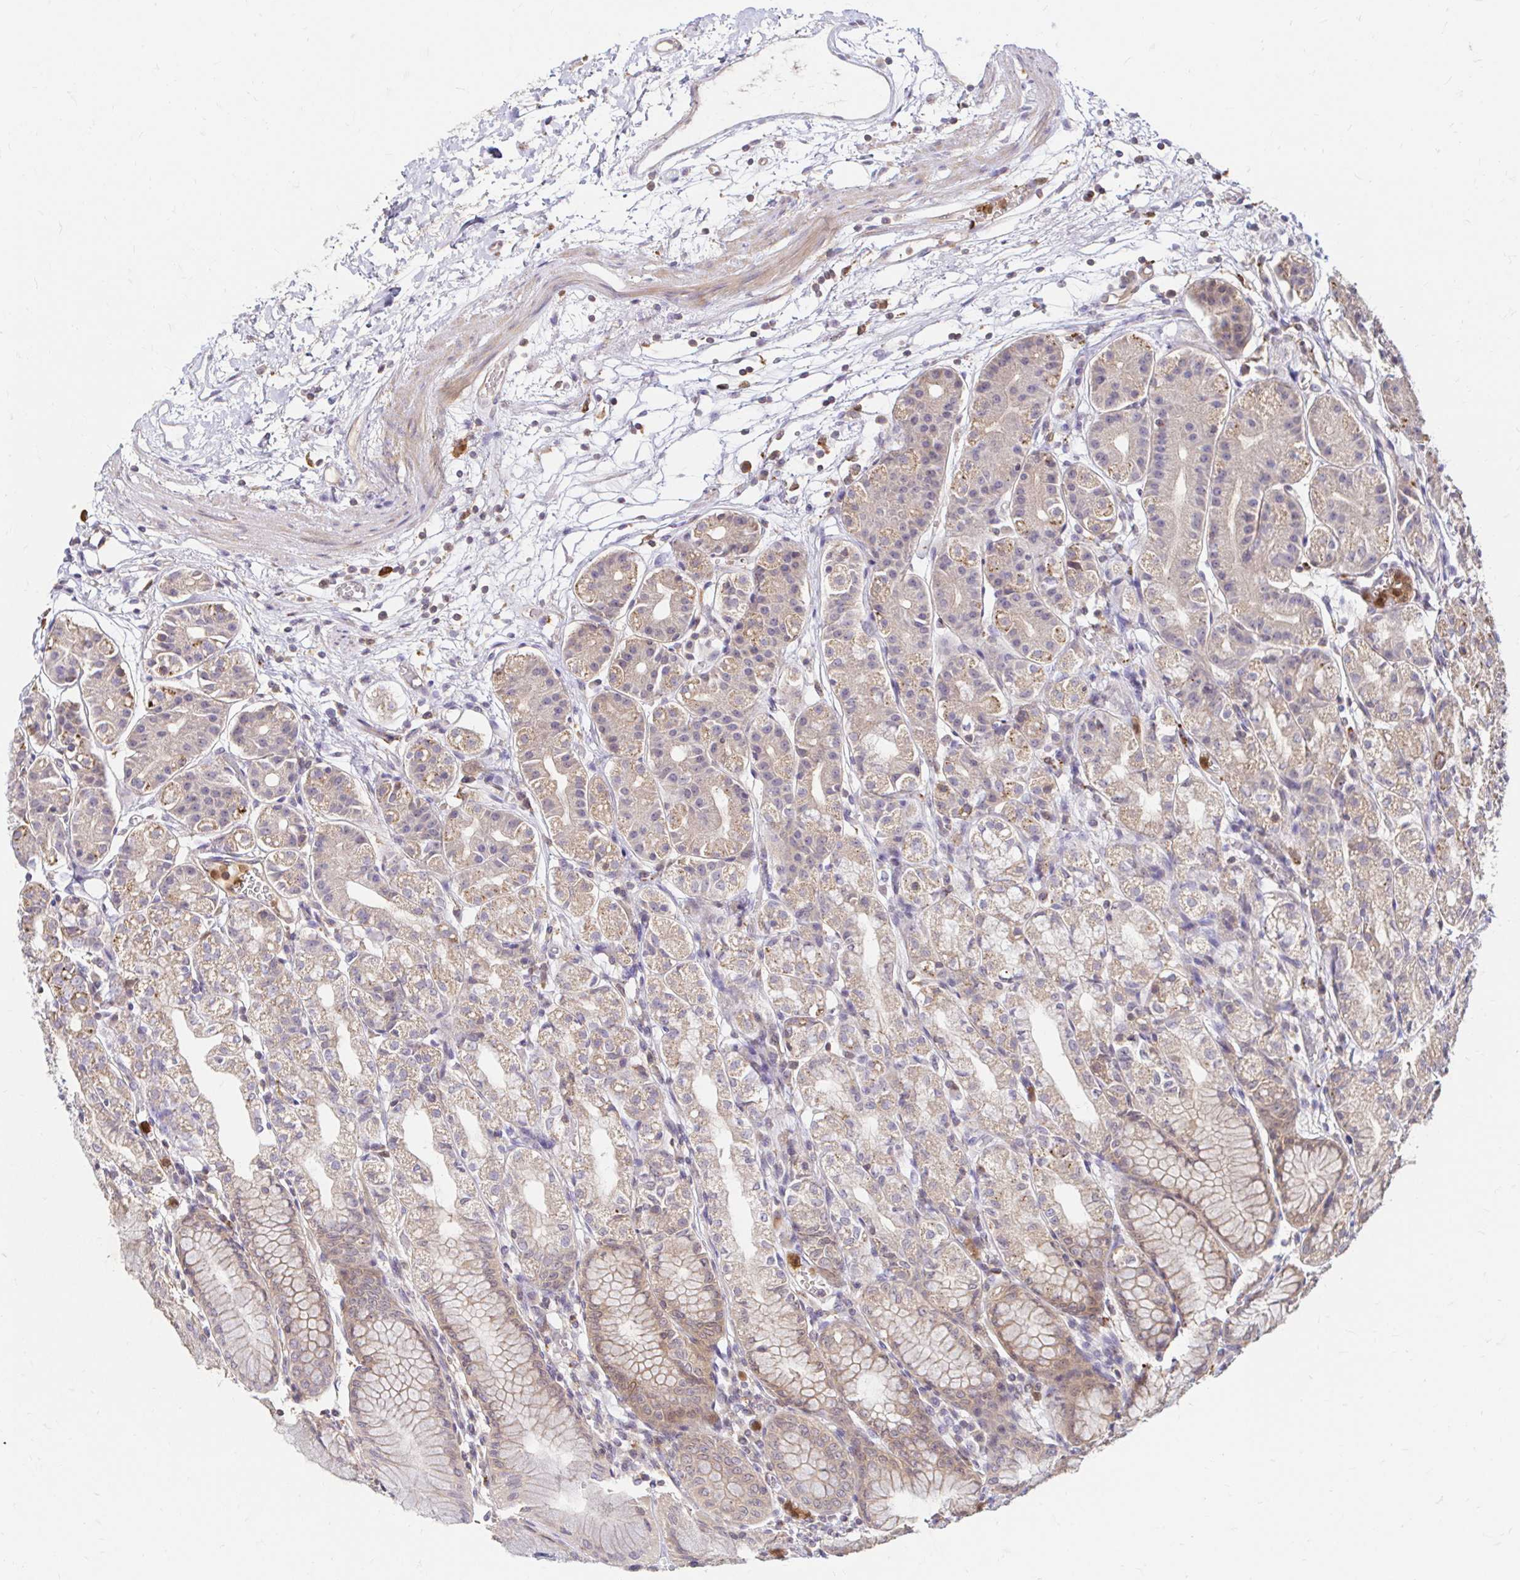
{"staining": {"intensity": "weak", "quantity": "<25%", "location": "cytoplasmic/membranous"}, "tissue": "stomach", "cell_type": "Glandular cells", "image_type": "normal", "snomed": [{"axis": "morphology", "description": "Normal tissue, NOS"}, {"axis": "topography", "description": "Stomach"}], "caption": "DAB immunohistochemical staining of normal human stomach shows no significant expression in glandular cells. (DAB (3,3'-diaminobenzidine) immunohistochemistry (IHC) with hematoxylin counter stain).", "gene": "PYCARD", "patient": {"sex": "female", "age": 57}}